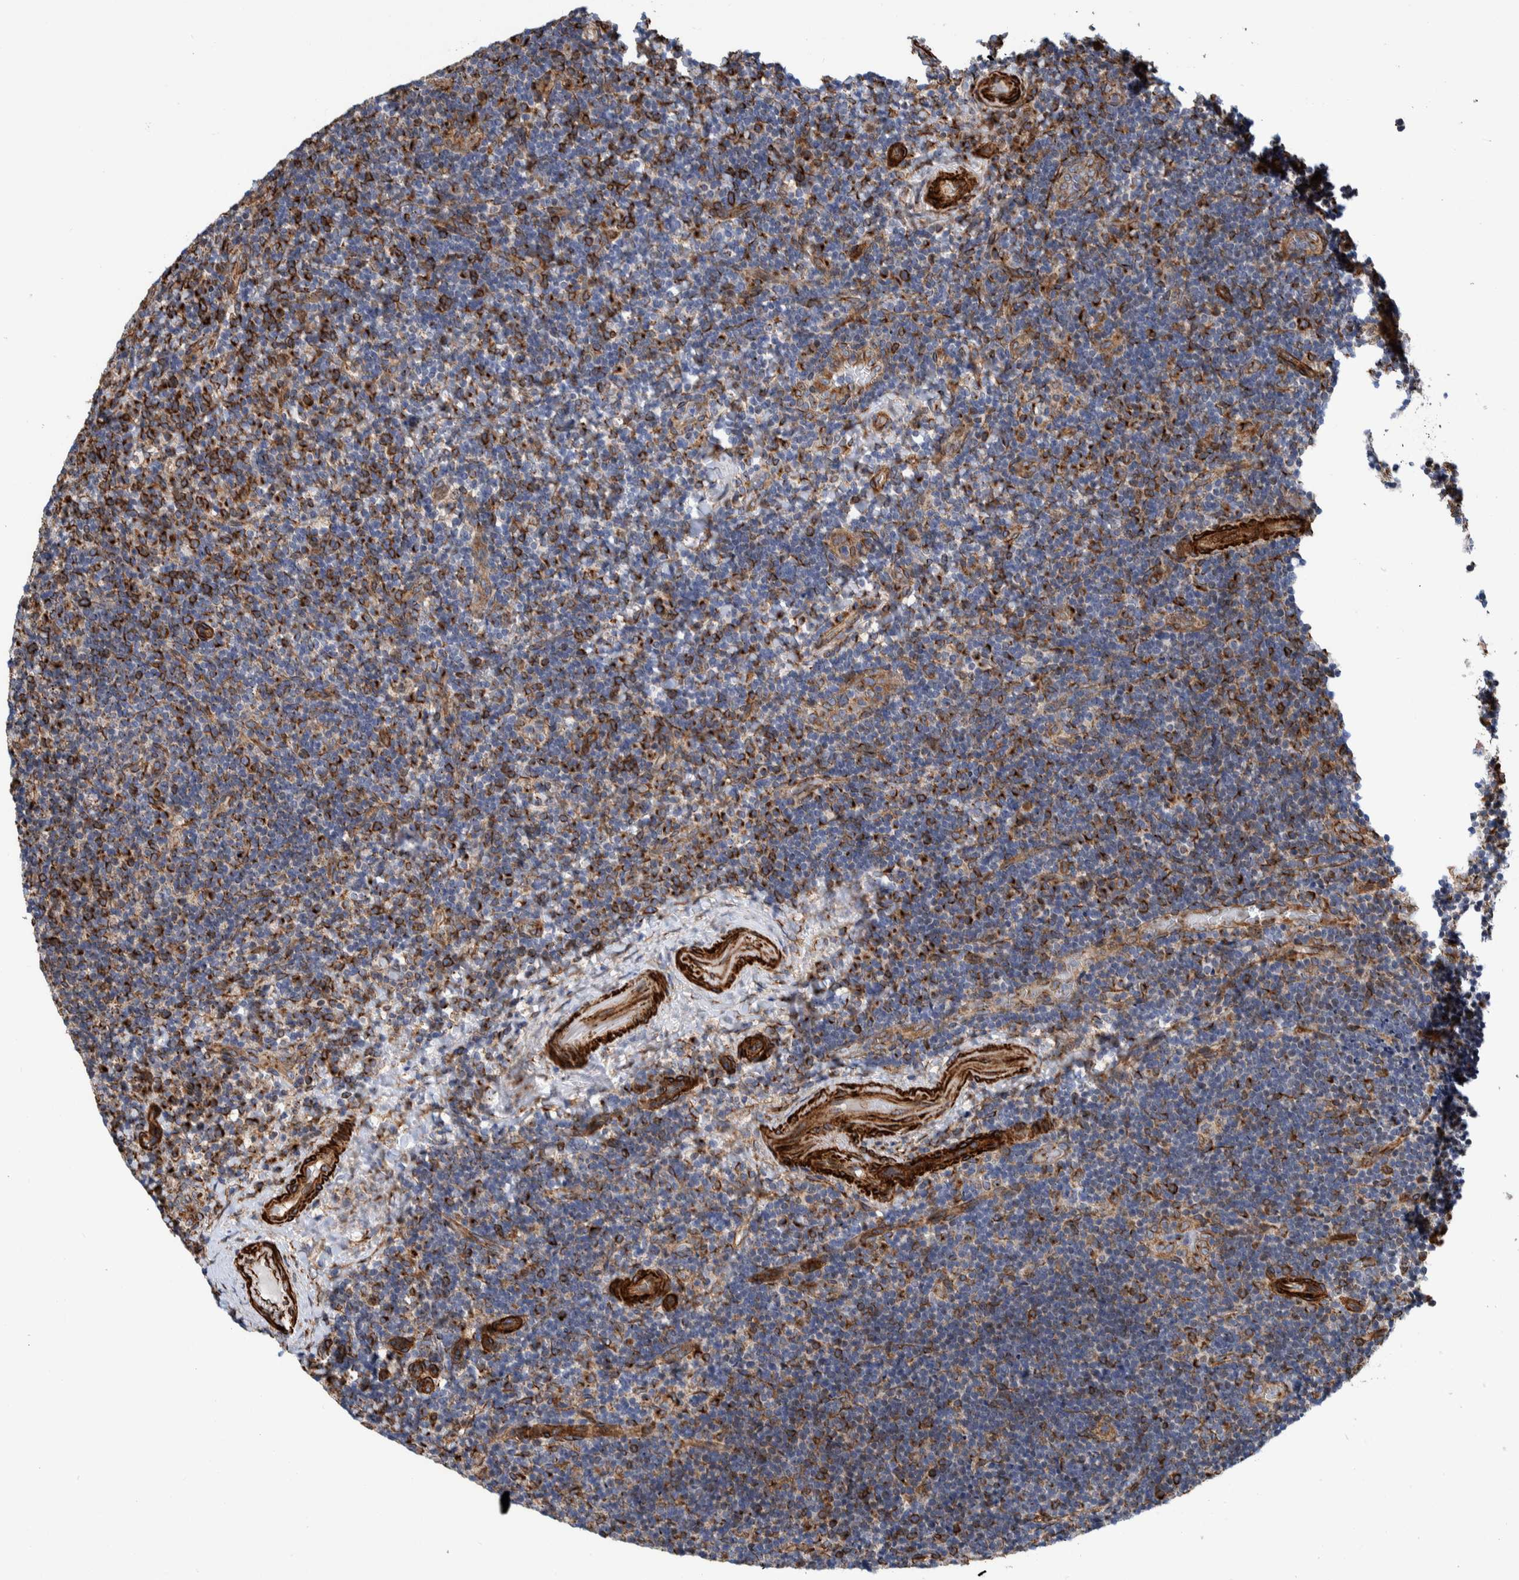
{"staining": {"intensity": "strong", "quantity": "<25%", "location": "cytoplasmic/membranous"}, "tissue": "lymphoma", "cell_type": "Tumor cells", "image_type": "cancer", "snomed": [{"axis": "morphology", "description": "Malignant lymphoma, non-Hodgkin's type, High grade"}, {"axis": "topography", "description": "Tonsil"}], "caption": "Strong cytoplasmic/membranous expression for a protein is appreciated in approximately <25% of tumor cells of lymphoma using IHC.", "gene": "CCDC57", "patient": {"sex": "female", "age": 36}}